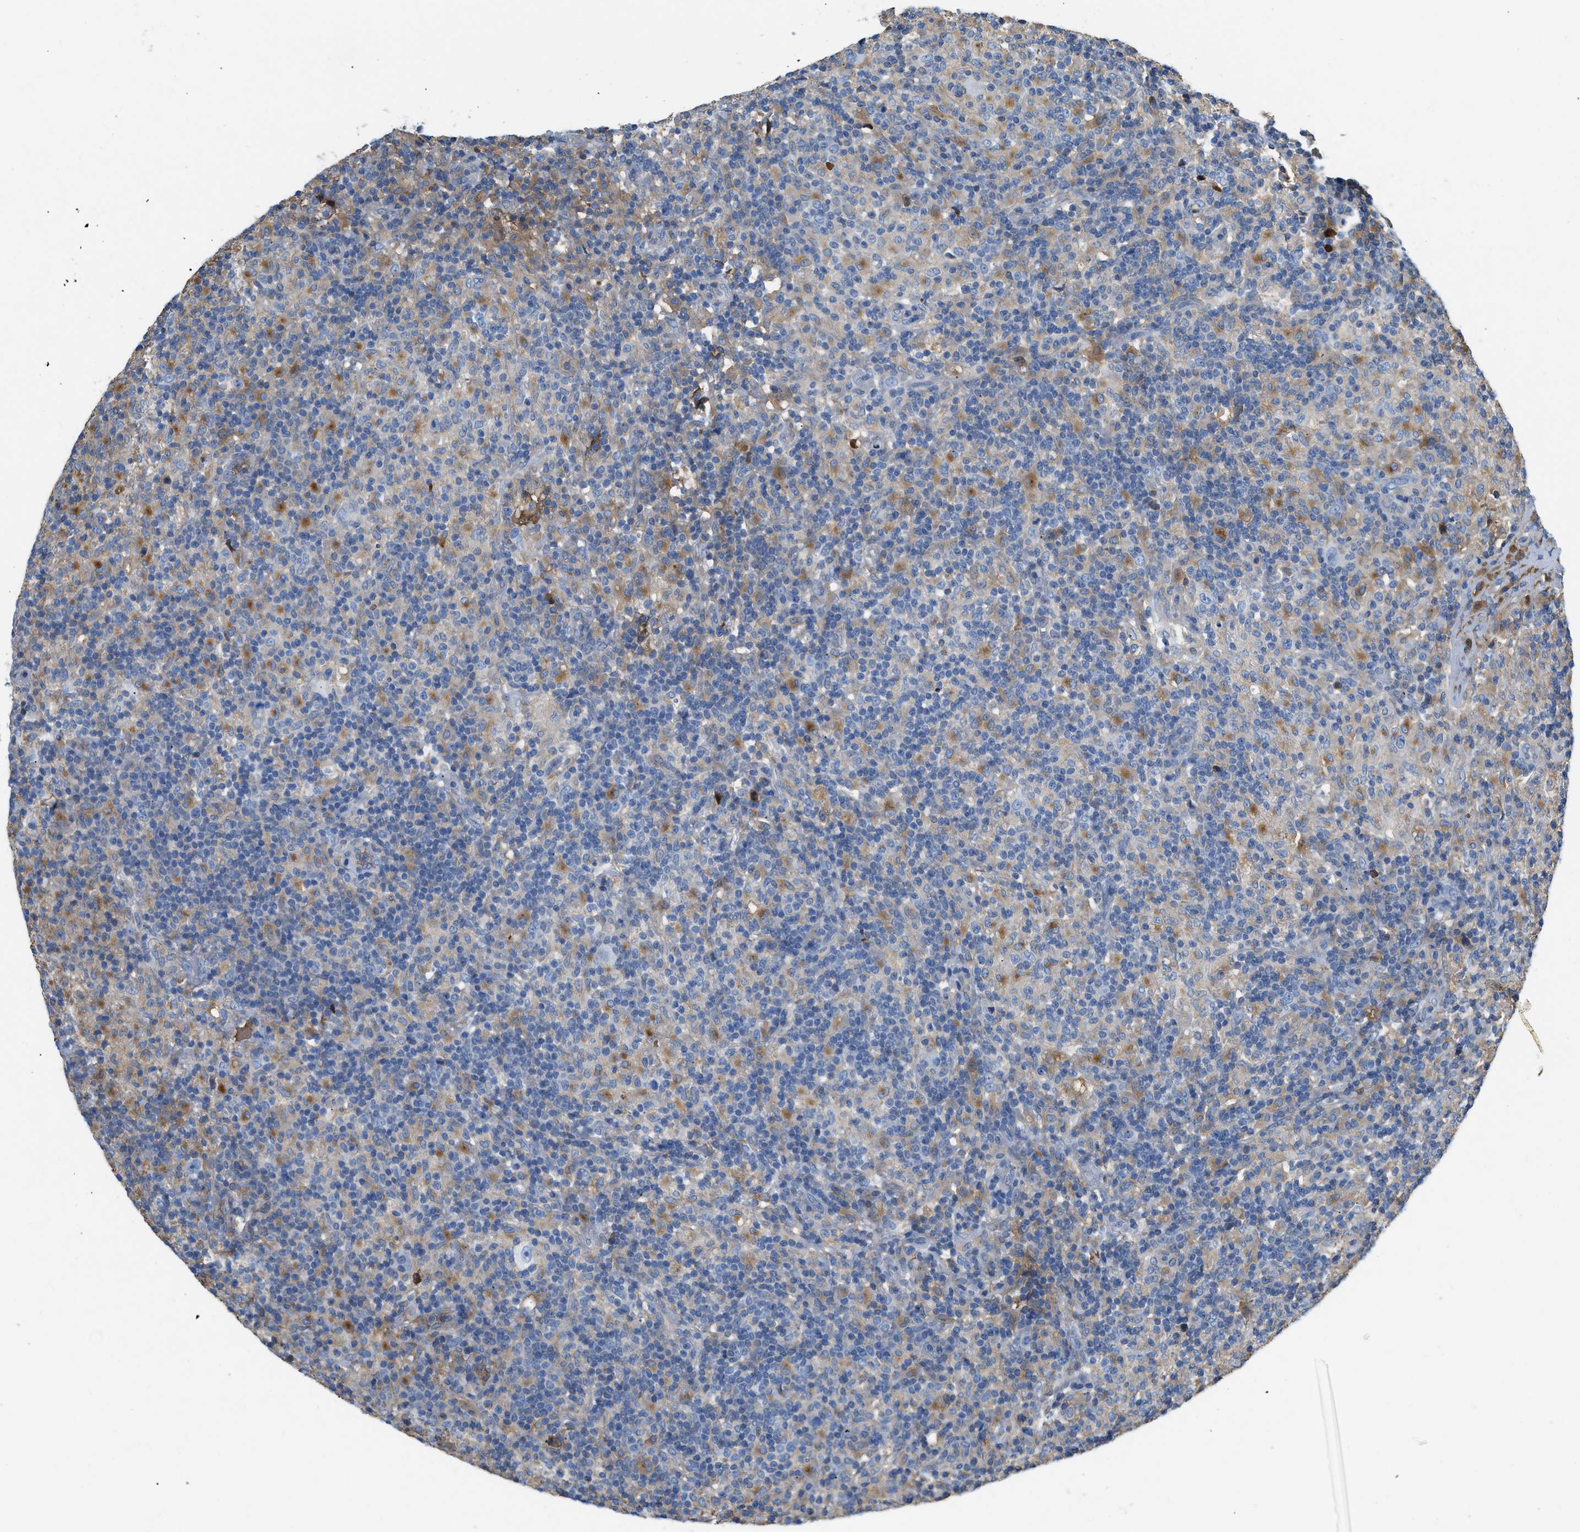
{"staining": {"intensity": "negative", "quantity": "none", "location": "none"}, "tissue": "lymphoma", "cell_type": "Tumor cells", "image_type": "cancer", "snomed": [{"axis": "morphology", "description": "Hodgkin's disease, NOS"}, {"axis": "topography", "description": "Lymph node"}], "caption": "This micrograph is of lymphoma stained with IHC to label a protein in brown with the nuclei are counter-stained blue. There is no expression in tumor cells.", "gene": "ATP6V0D1", "patient": {"sex": "male", "age": 70}}